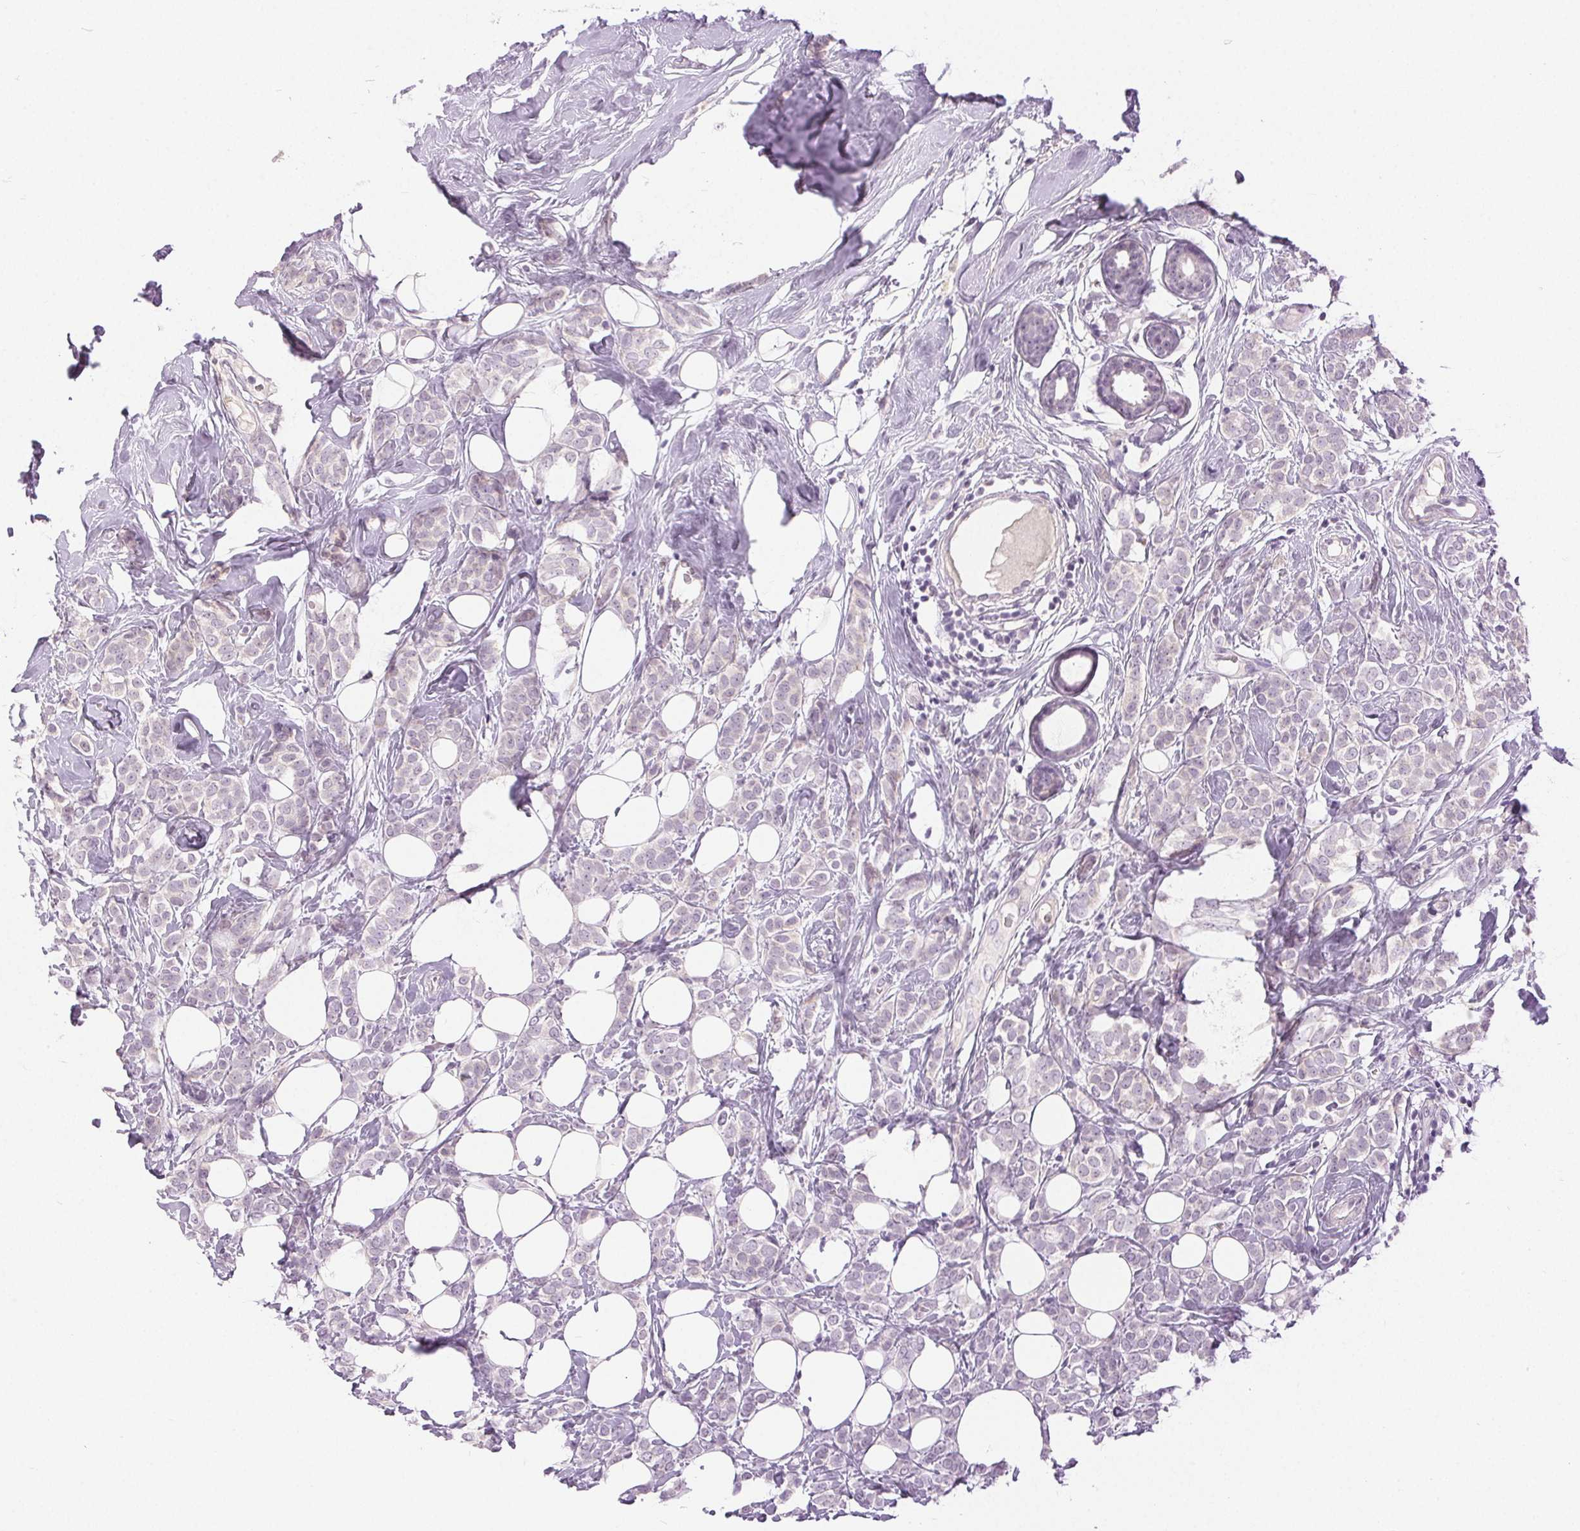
{"staining": {"intensity": "negative", "quantity": "none", "location": "none"}, "tissue": "breast cancer", "cell_type": "Tumor cells", "image_type": "cancer", "snomed": [{"axis": "morphology", "description": "Lobular carcinoma"}, {"axis": "topography", "description": "Breast"}], "caption": "This is an immunohistochemistry micrograph of human breast lobular carcinoma. There is no staining in tumor cells.", "gene": "DSG3", "patient": {"sex": "female", "age": 49}}